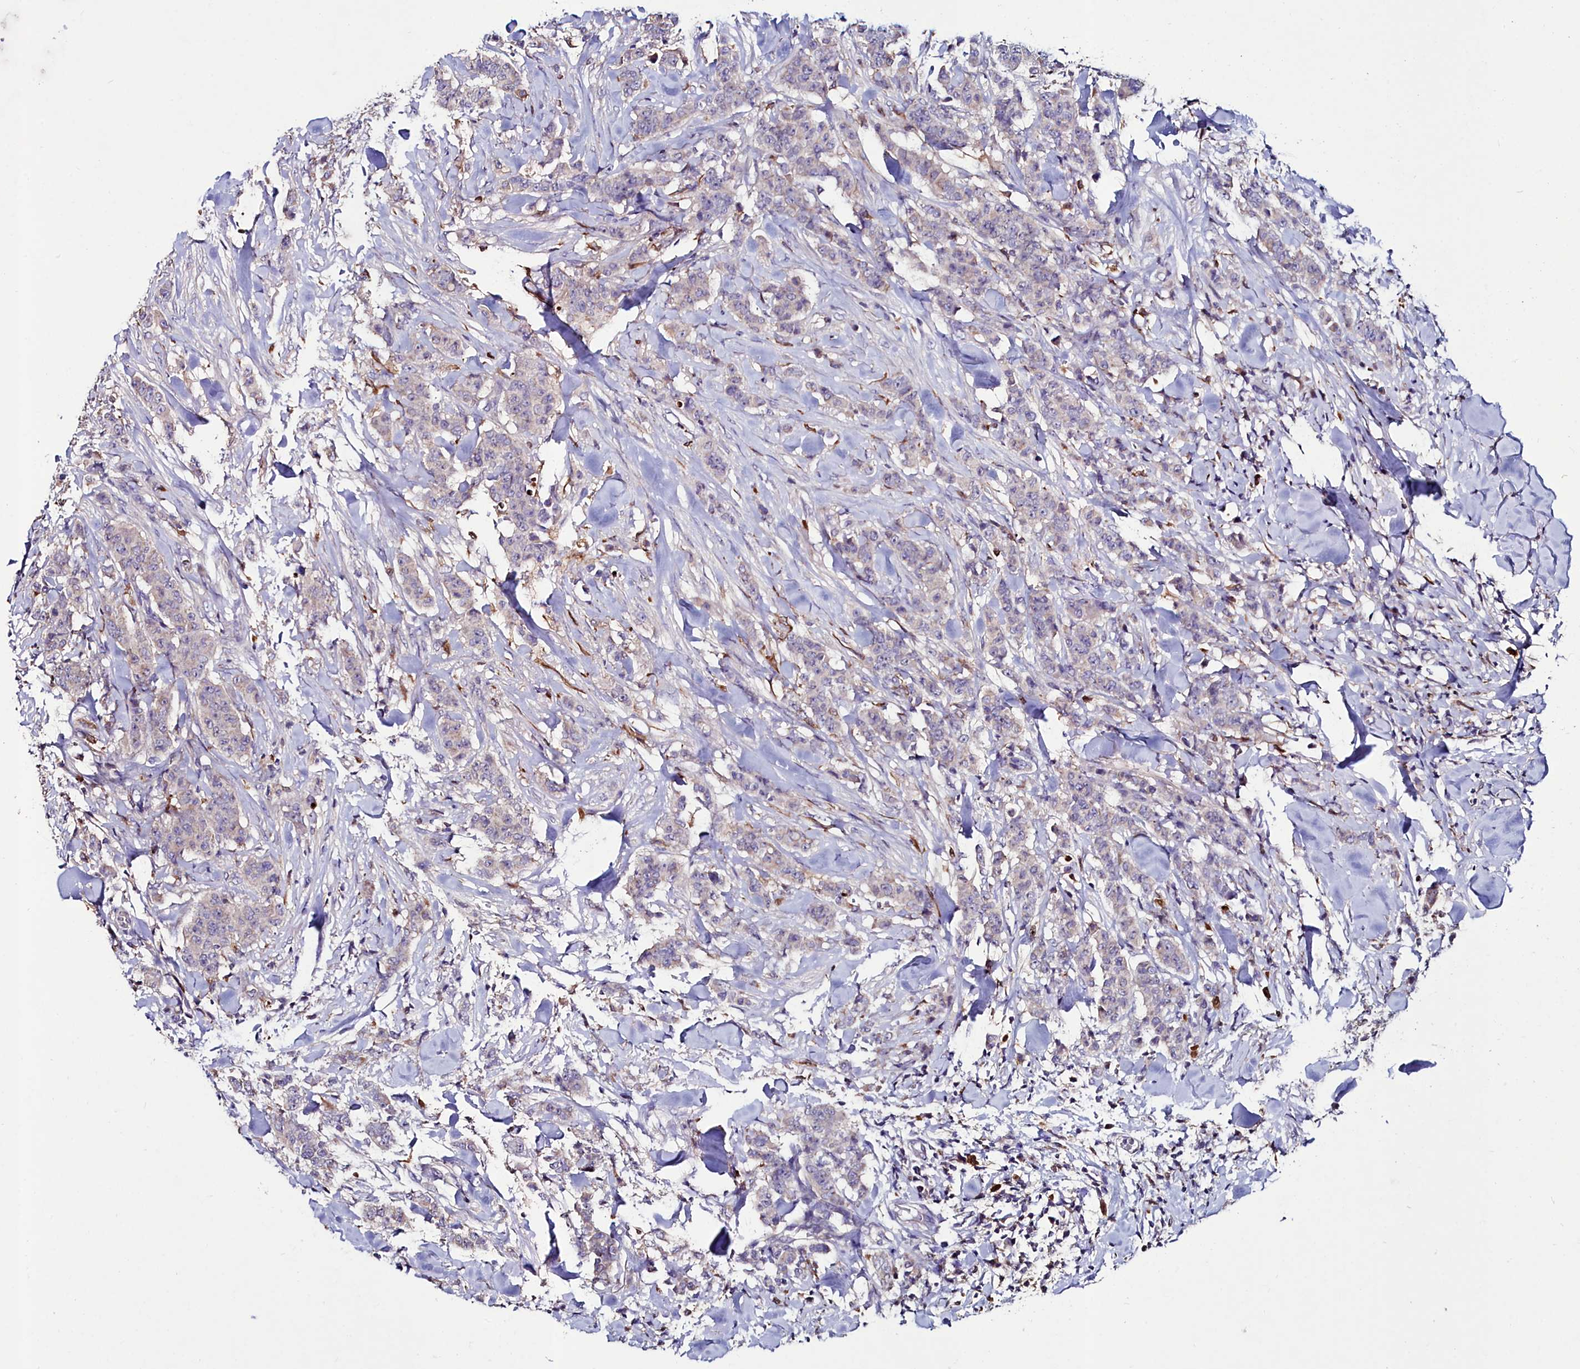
{"staining": {"intensity": "negative", "quantity": "none", "location": "none"}, "tissue": "breast cancer", "cell_type": "Tumor cells", "image_type": "cancer", "snomed": [{"axis": "morphology", "description": "Duct carcinoma"}, {"axis": "topography", "description": "Breast"}], "caption": "A micrograph of human invasive ductal carcinoma (breast) is negative for staining in tumor cells. The staining is performed using DAB brown chromogen with nuclei counter-stained in using hematoxylin.", "gene": "AMBRA1", "patient": {"sex": "female", "age": 40}}